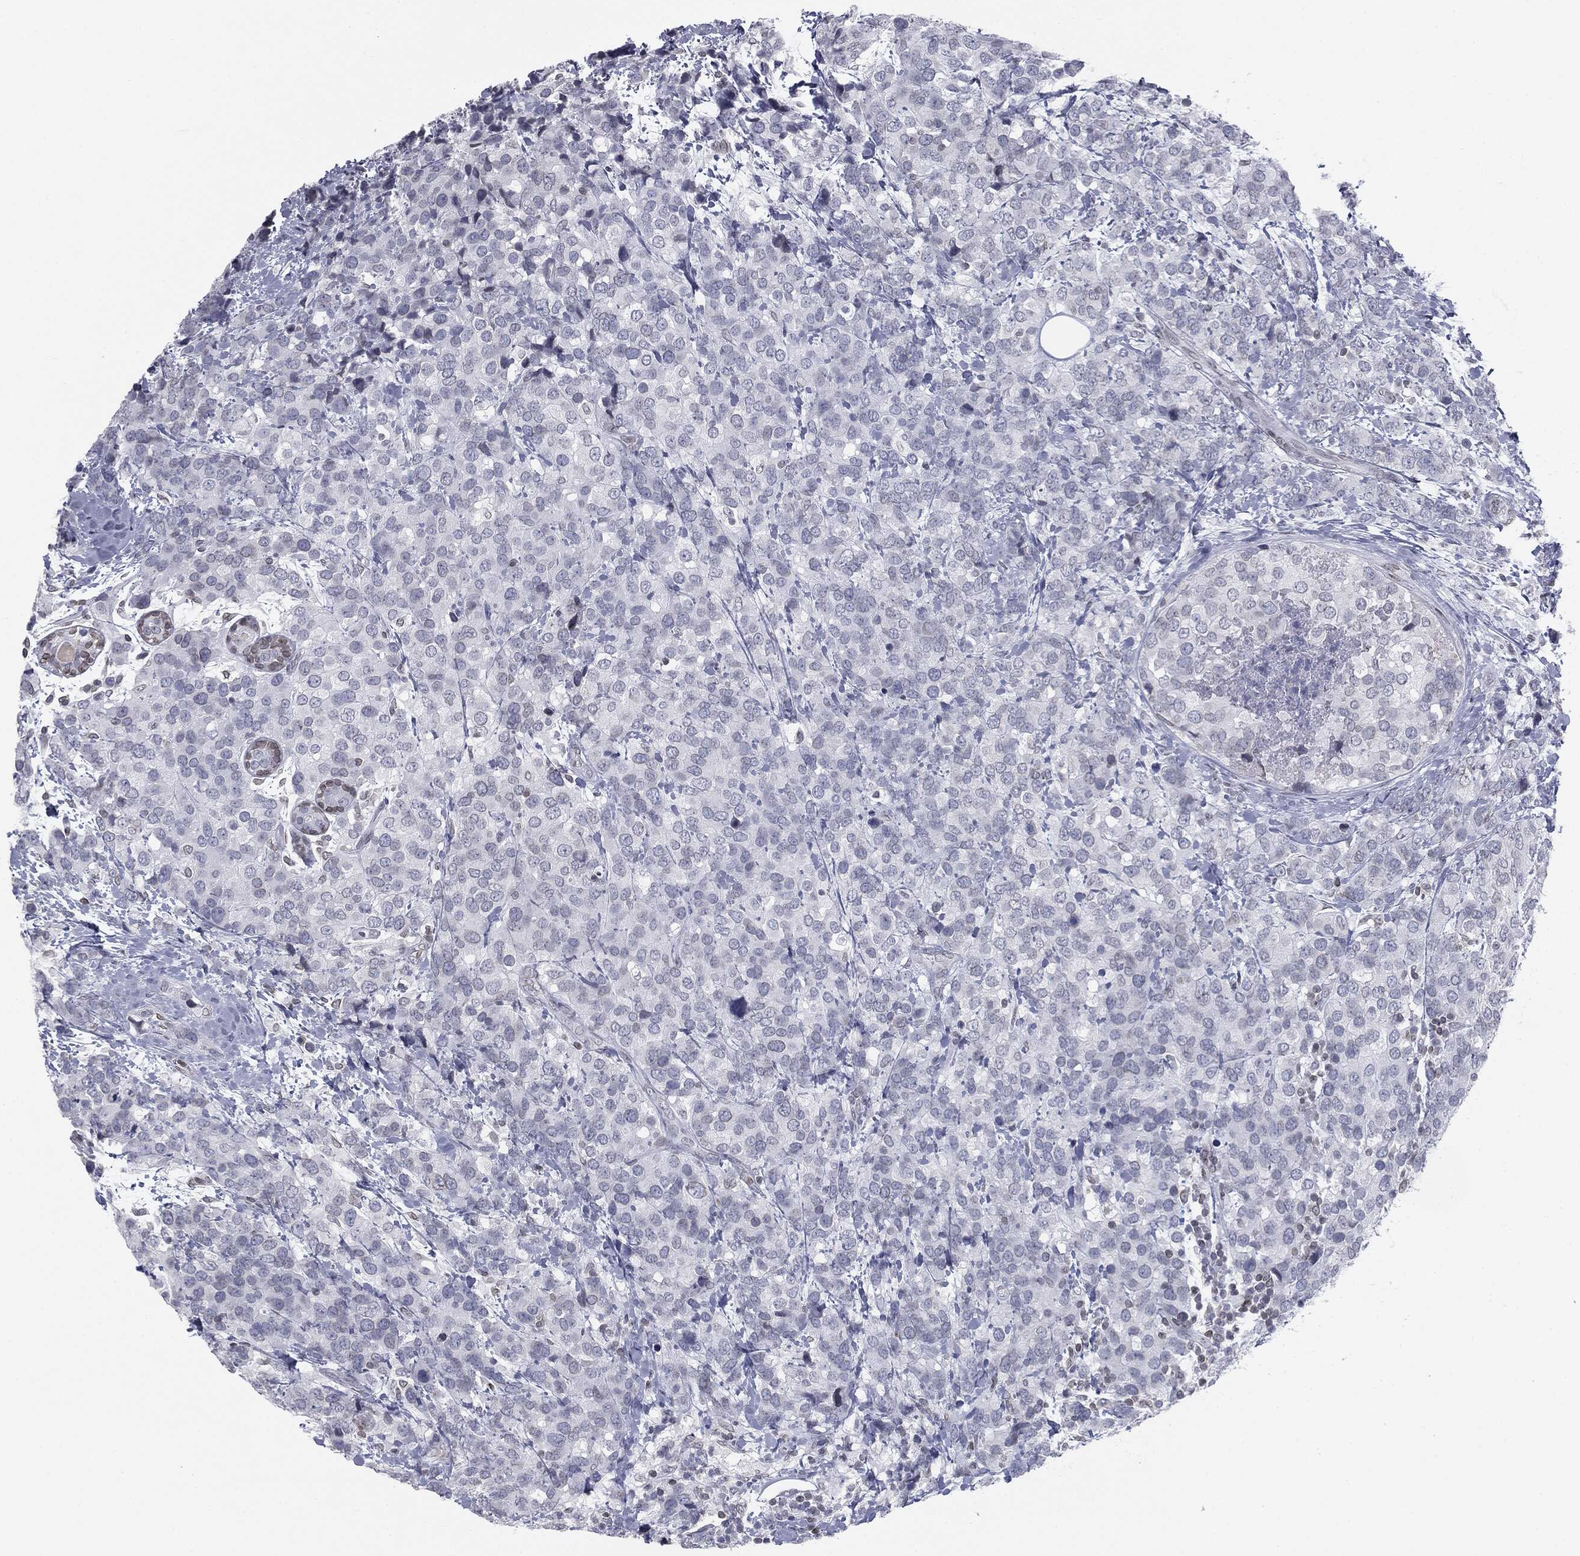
{"staining": {"intensity": "weak", "quantity": "<25%", "location": "nuclear"}, "tissue": "breast cancer", "cell_type": "Tumor cells", "image_type": "cancer", "snomed": [{"axis": "morphology", "description": "Lobular carcinoma"}, {"axis": "topography", "description": "Breast"}], "caption": "Immunohistochemistry of human breast cancer (lobular carcinoma) demonstrates no expression in tumor cells.", "gene": "ALDOB", "patient": {"sex": "female", "age": 59}}